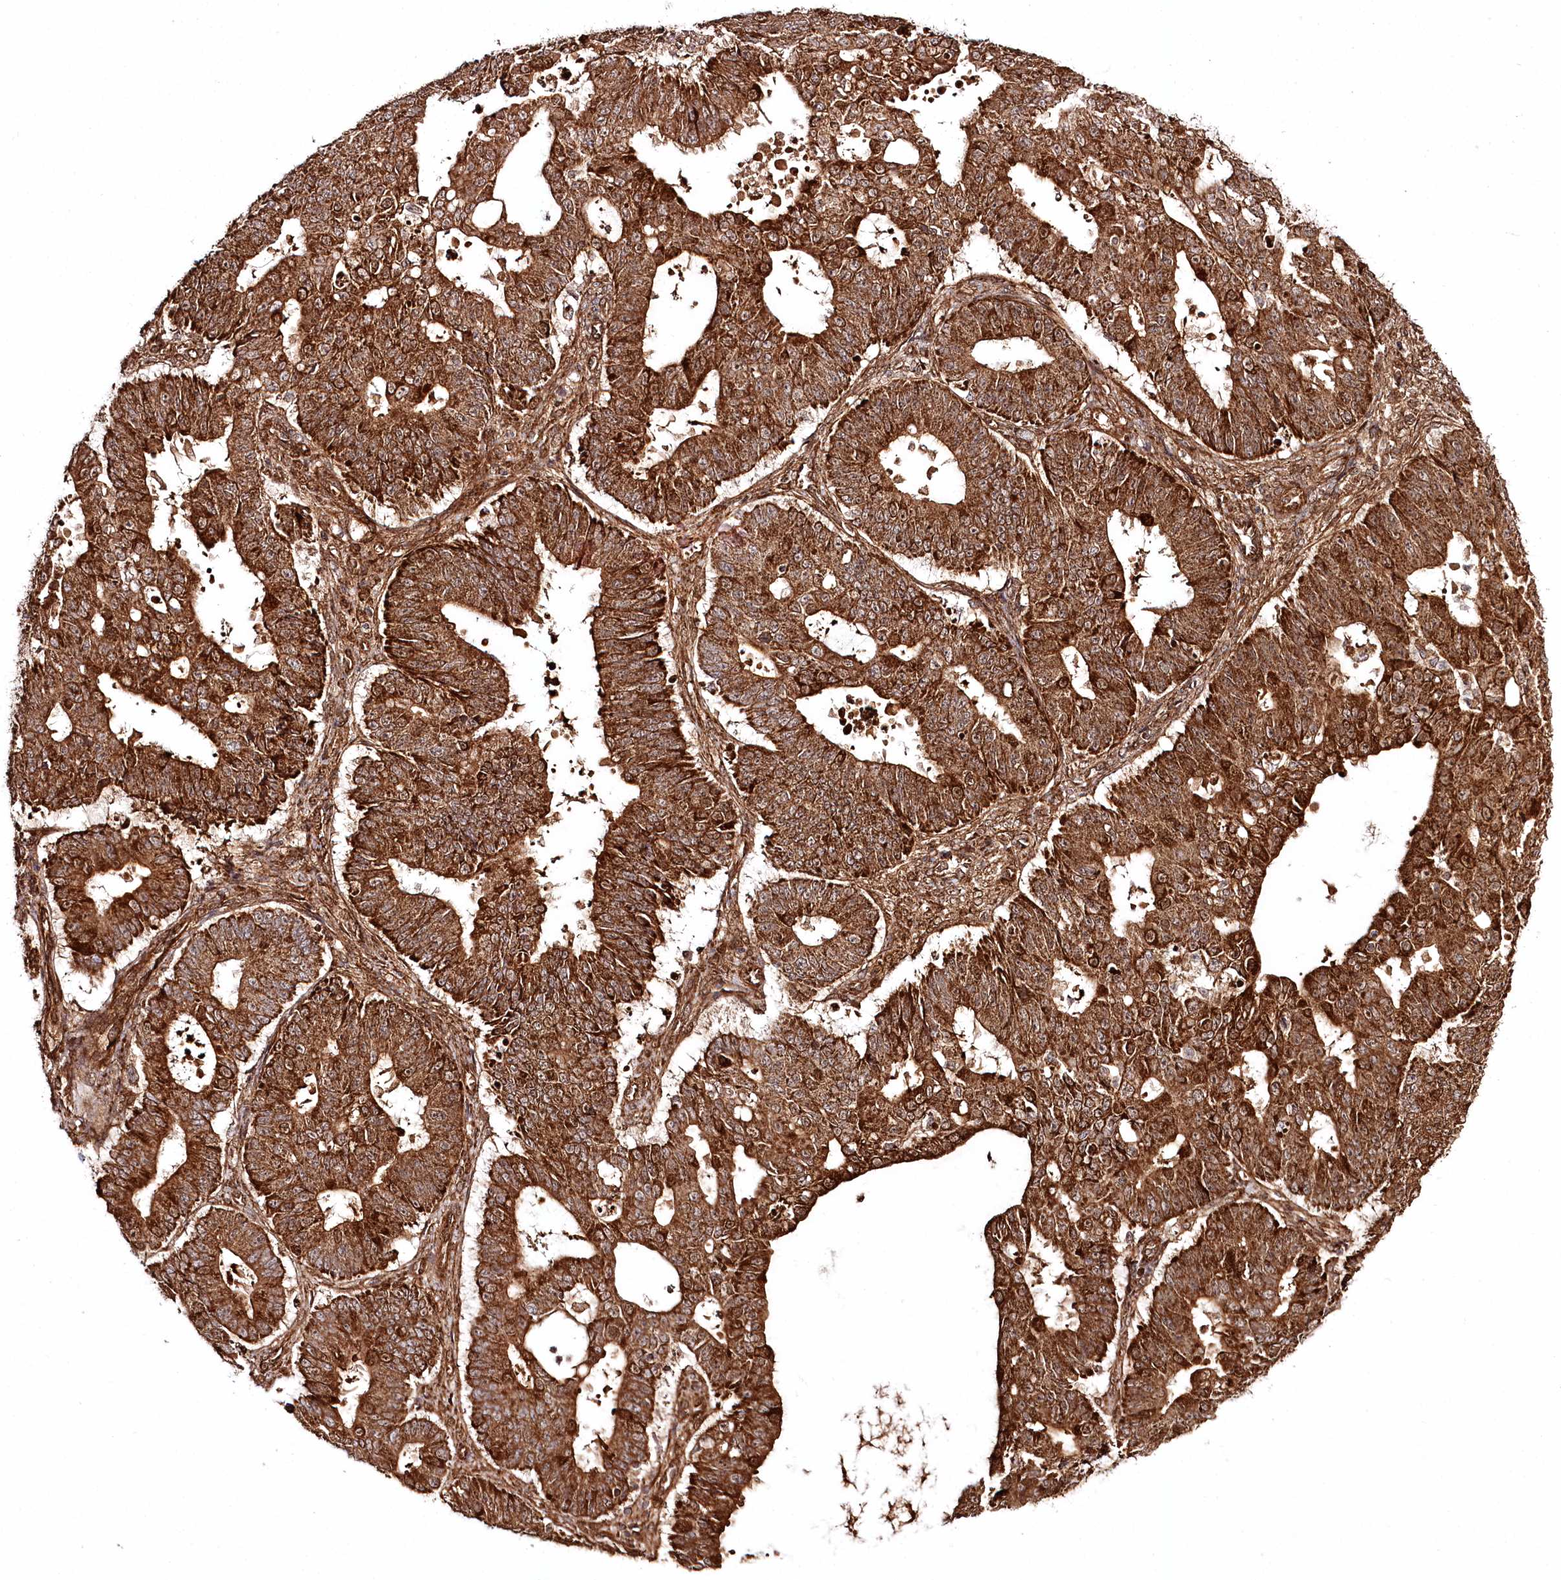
{"staining": {"intensity": "strong", "quantity": ">75%", "location": "cytoplasmic/membranous"}, "tissue": "ovarian cancer", "cell_type": "Tumor cells", "image_type": "cancer", "snomed": [{"axis": "morphology", "description": "Carcinoma, endometroid"}, {"axis": "topography", "description": "Appendix"}, {"axis": "topography", "description": "Ovary"}], "caption": "A micrograph of ovarian cancer stained for a protein reveals strong cytoplasmic/membranous brown staining in tumor cells.", "gene": "REXO2", "patient": {"sex": "female", "age": 42}}